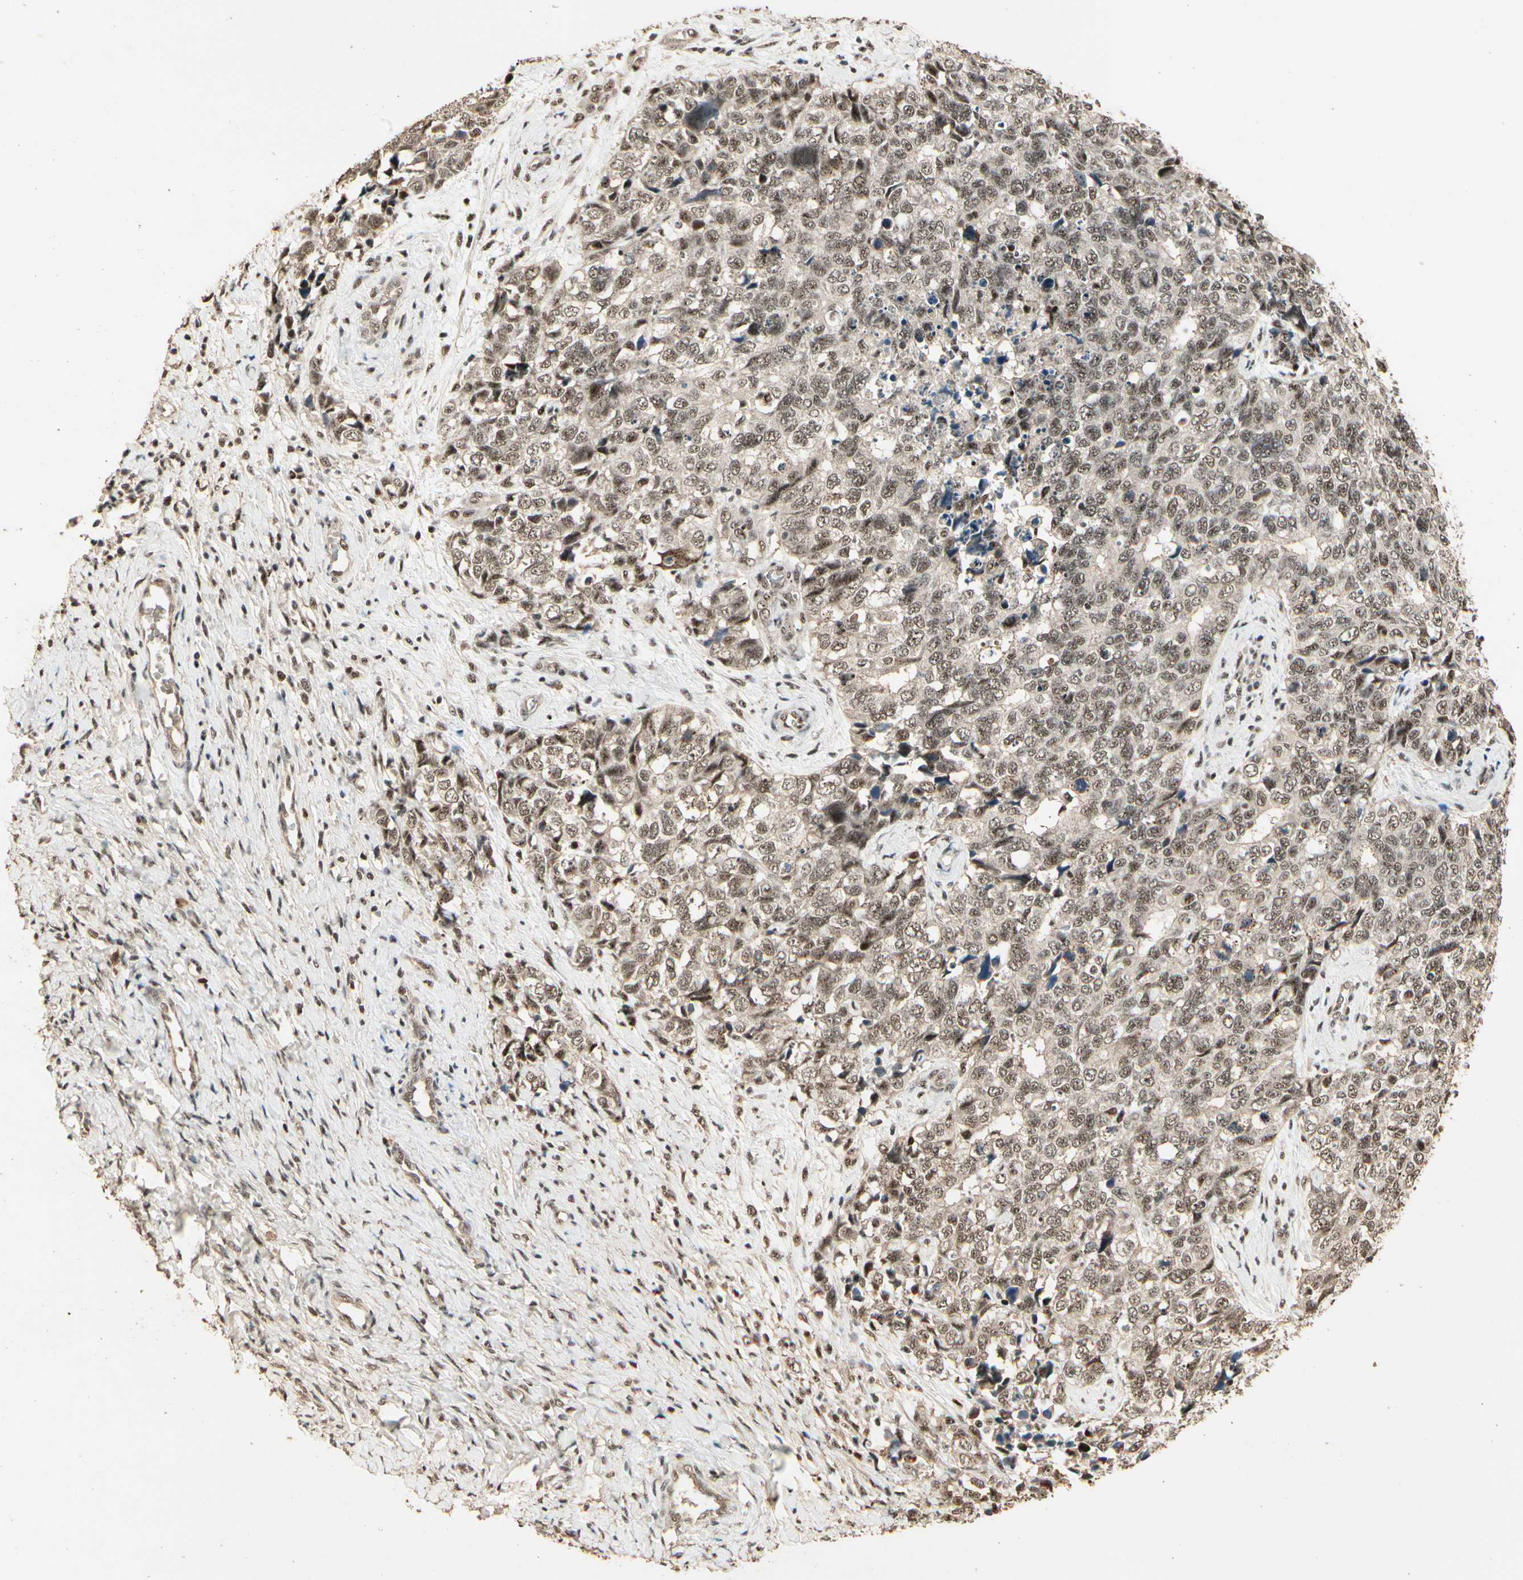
{"staining": {"intensity": "moderate", "quantity": ">75%", "location": "nuclear"}, "tissue": "cervical cancer", "cell_type": "Tumor cells", "image_type": "cancer", "snomed": [{"axis": "morphology", "description": "Squamous cell carcinoma, NOS"}, {"axis": "topography", "description": "Cervix"}], "caption": "Immunohistochemistry staining of cervical cancer (squamous cell carcinoma), which displays medium levels of moderate nuclear positivity in about >75% of tumor cells indicating moderate nuclear protein positivity. The staining was performed using DAB (3,3'-diaminobenzidine) (brown) for protein detection and nuclei were counterstained in hematoxylin (blue).", "gene": "RBM25", "patient": {"sex": "female", "age": 63}}